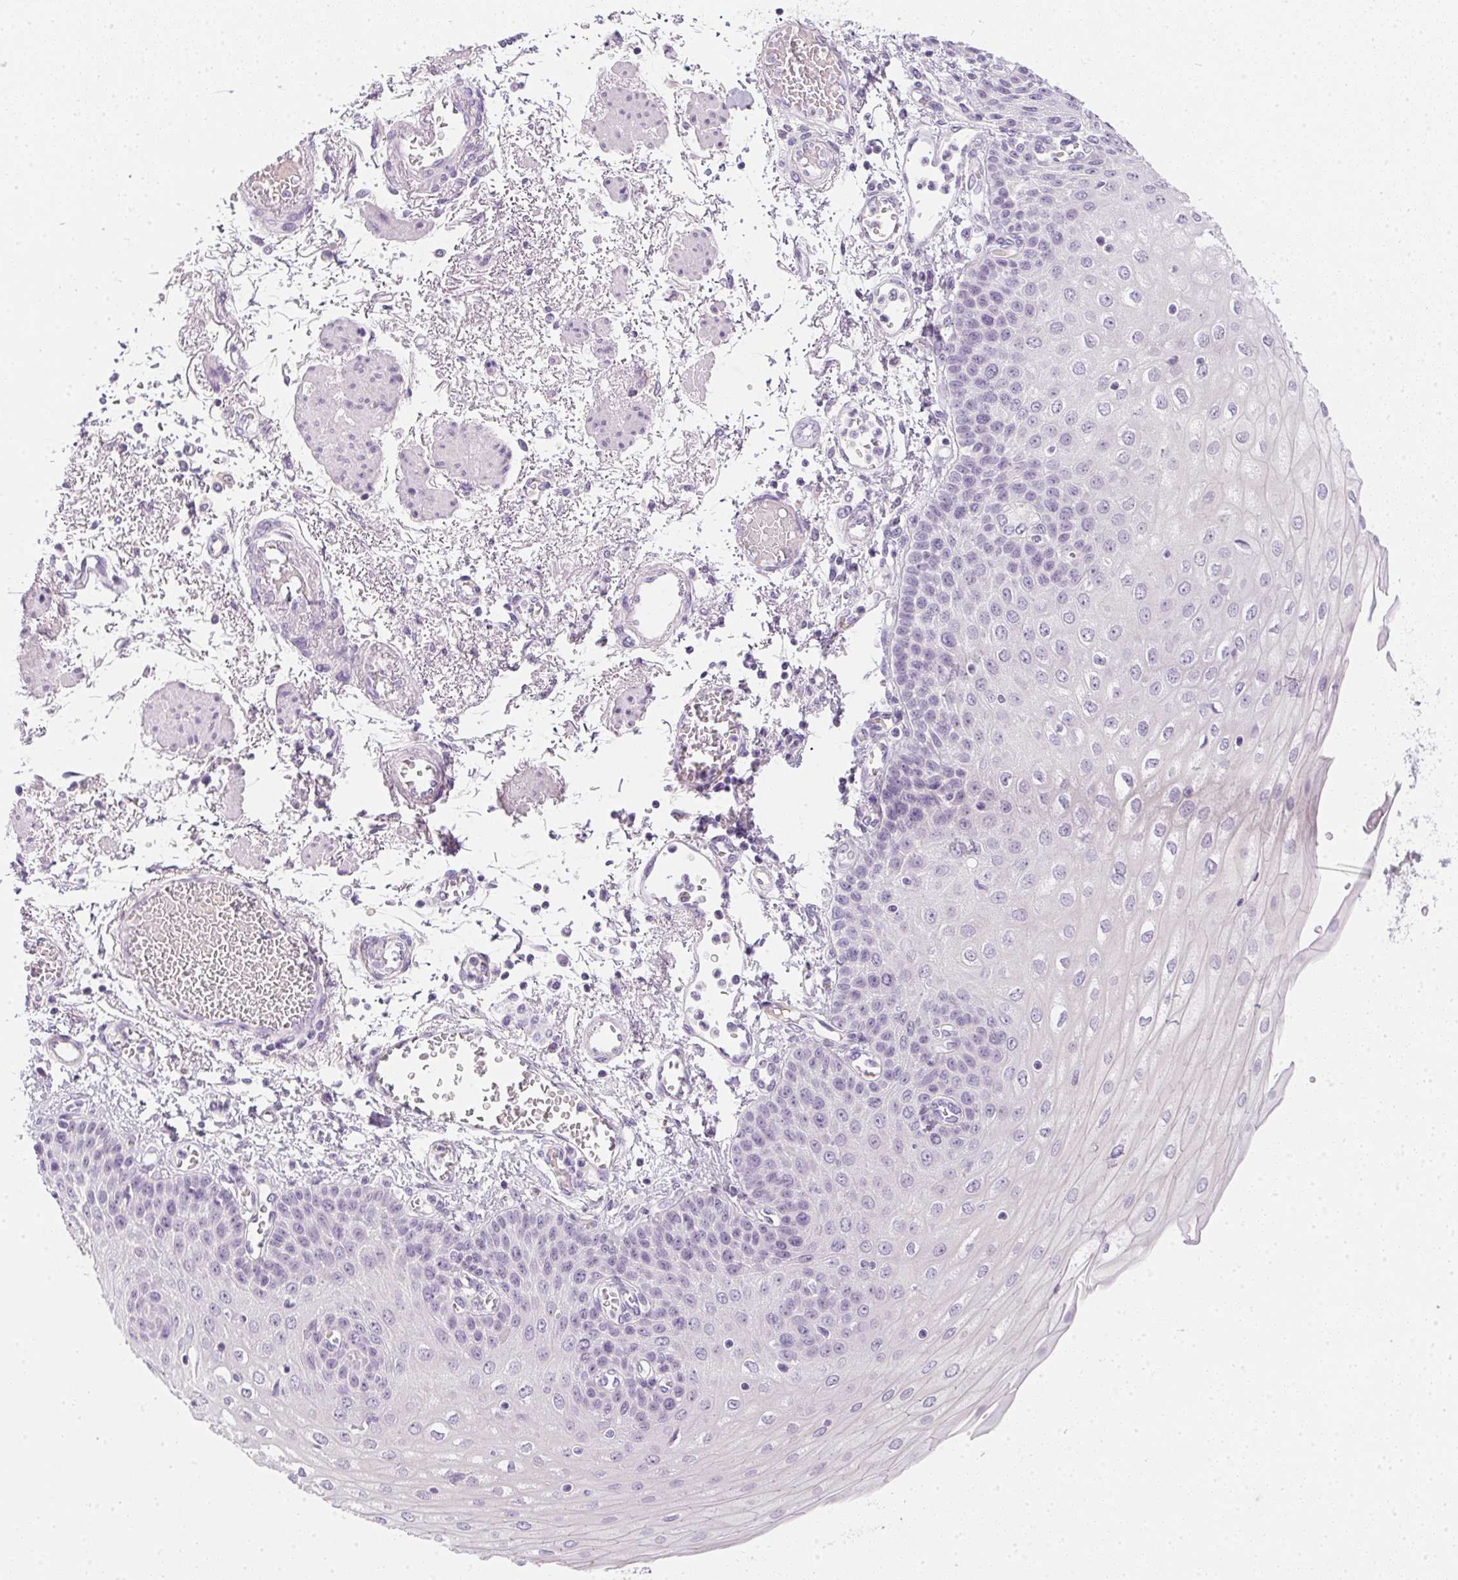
{"staining": {"intensity": "negative", "quantity": "none", "location": "none"}, "tissue": "esophagus", "cell_type": "Squamous epithelial cells", "image_type": "normal", "snomed": [{"axis": "morphology", "description": "Normal tissue, NOS"}, {"axis": "morphology", "description": "Adenocarcinoma, NOS"}, {"axis": "topography", "description": "Esophagus"}], "caption": "DAB (3,3'-diaminobenzidine) immunohistochemical staining of normal esophagus exhibits no significant expression in squamous epithelial cells.", "gene": "PPY", "patient": {"sex": "male", "age": 81}}